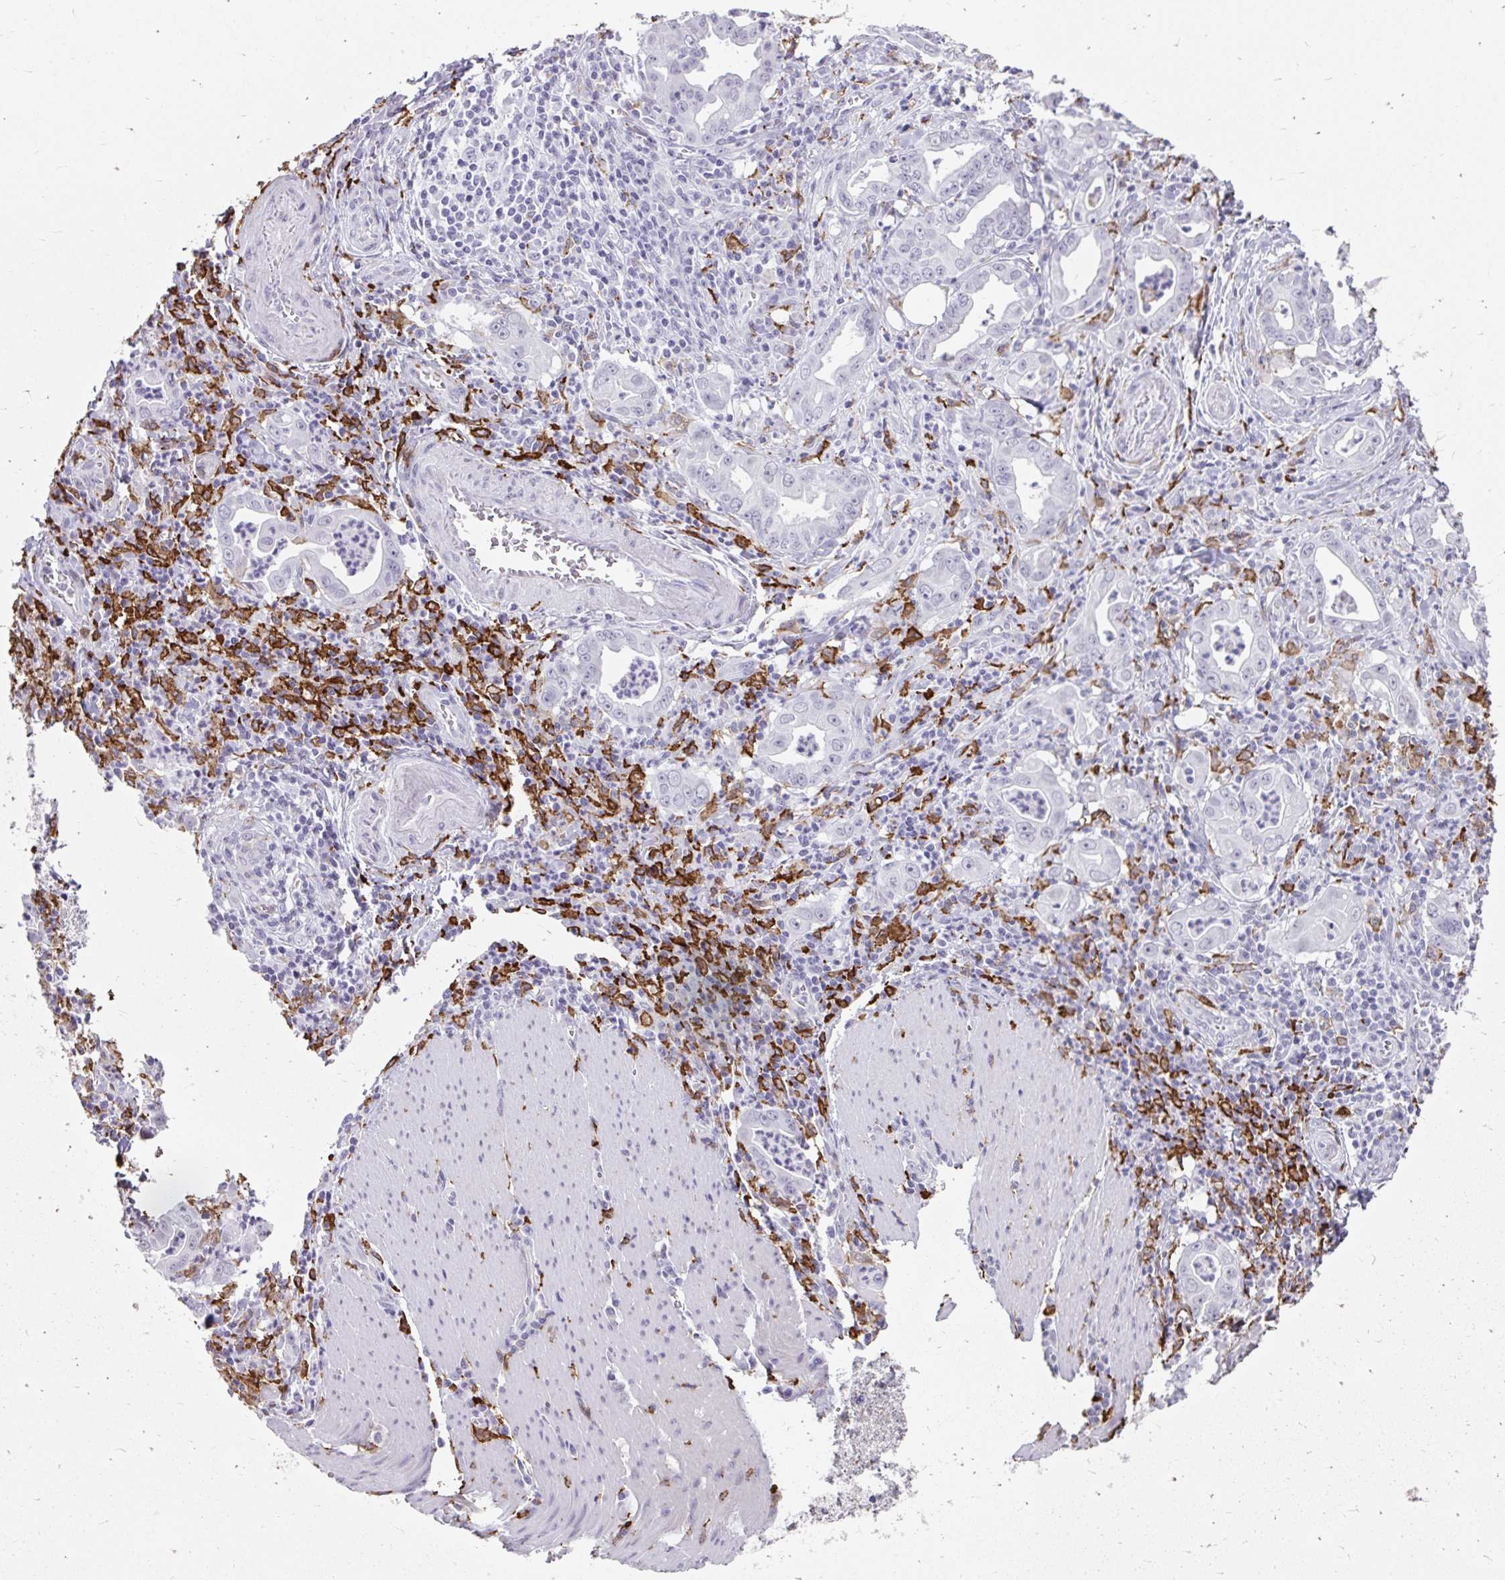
{"staining": {"intensity": "negative", "quantity": "none", "location": "none"}, "tissue": "stomach cancer", "cell_type": "Tumor cells", "image_type": "cancer", "snomed": [{"axis": "morphology", "description": "Adenocarcinoma, NOS"}, {"axis": "topography", "description": "Stomach, upper"}], "caption": "There is no significant positivity in tumor cells of stomach cancer (adenocarcinoma).", "gene": "CD163", "patient": {"sex": "female", "age": 79}}